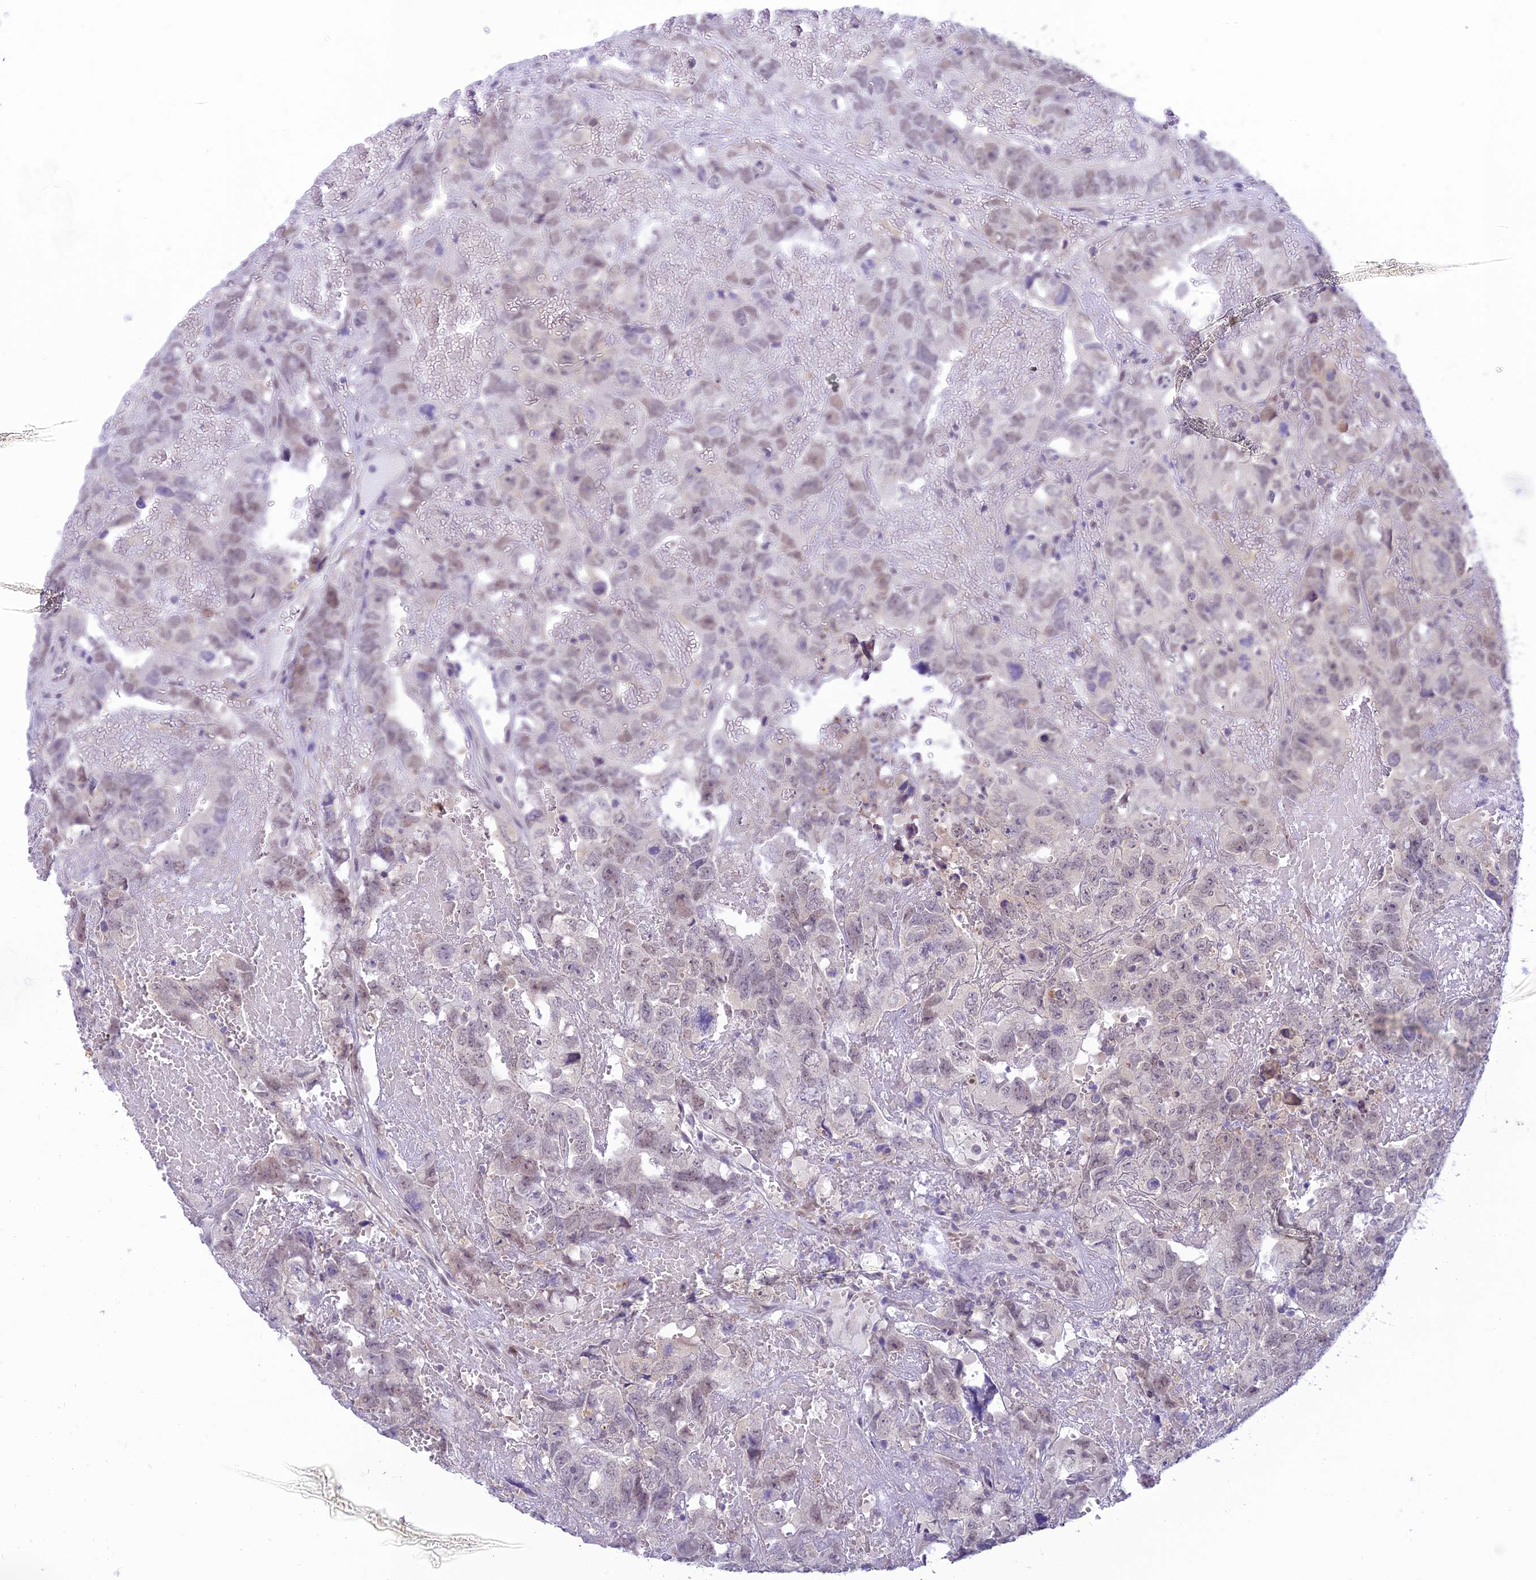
{"staining": {"intensity": "negative", "quantity": "none", "location": "none"}, "tissue": "testis cancer", "cell_type": "Tumor cells", "image_type": "cancer", "snomed": [{"axis": "morphology", "description": "Carcinoma, Embryonal, NOS"}, {"axis": "topography", "description": "Testis"}], "caption": "Tumor cells are negative for protein expression in human testis cancer (embryonal carcinoma). Nuclei are stained in blue.", "gene": "SKIC8", "patient": {"sex": "male", "age": 45}}